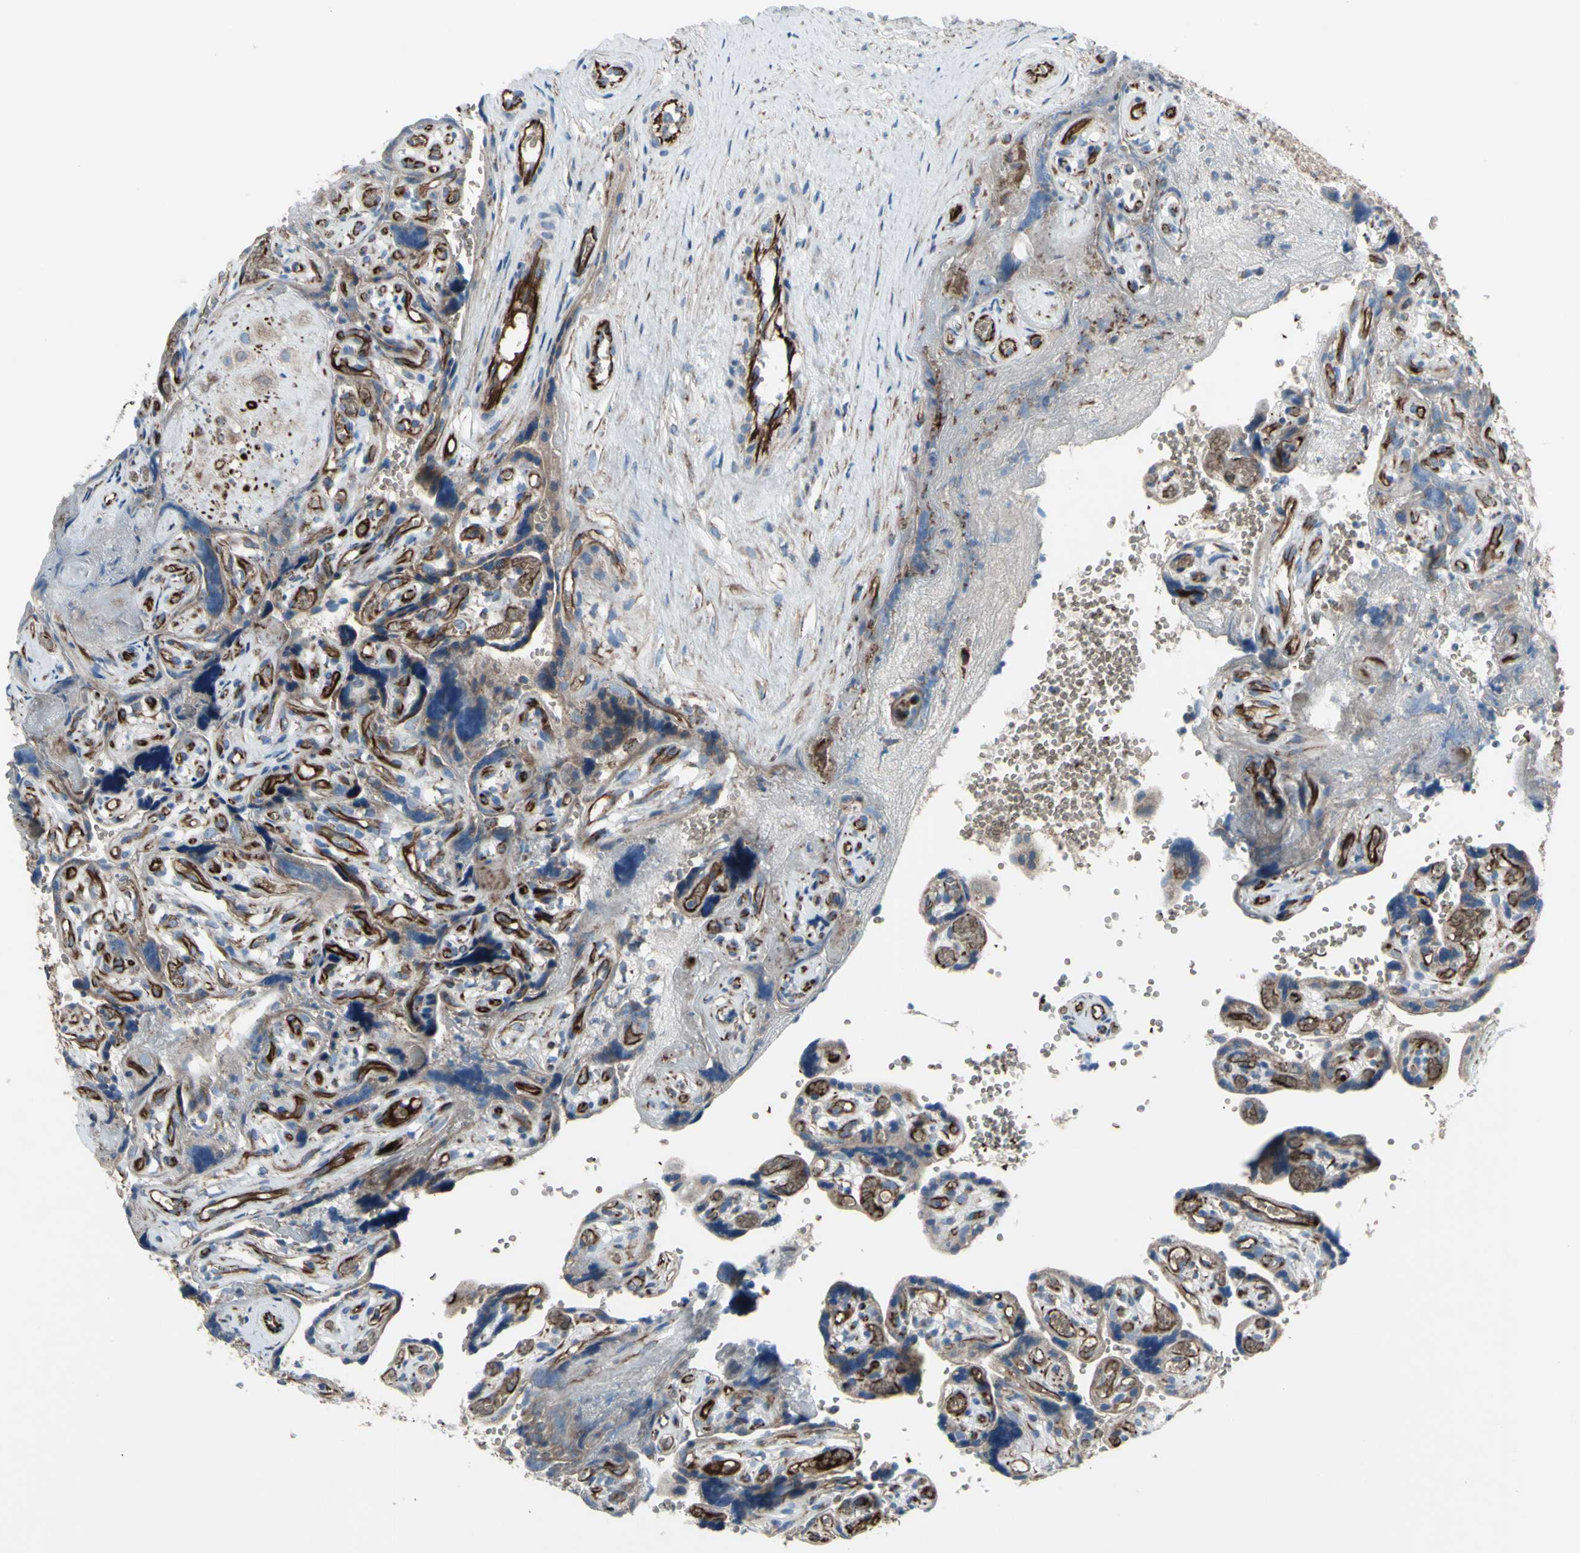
{"staining": {"intensity": "weak", "quantity": ">75%", "location": "cytoplasmic/membranous"}, "tissue": "placenta", "cell_type": "Decidual cells", "image_type": "normal", "snomed": [{"axis": "morphology", "description": "Normal tissue, NOS"}, {"axis": "topography", "description": "Placenta"}], "caption": "Weak cytoplasmic/membranous positivity is present in about >75% of decidual cells in unremarkable placenta.", "gene": "EMC7", "patient": {"sex": "female", "age": 30}}